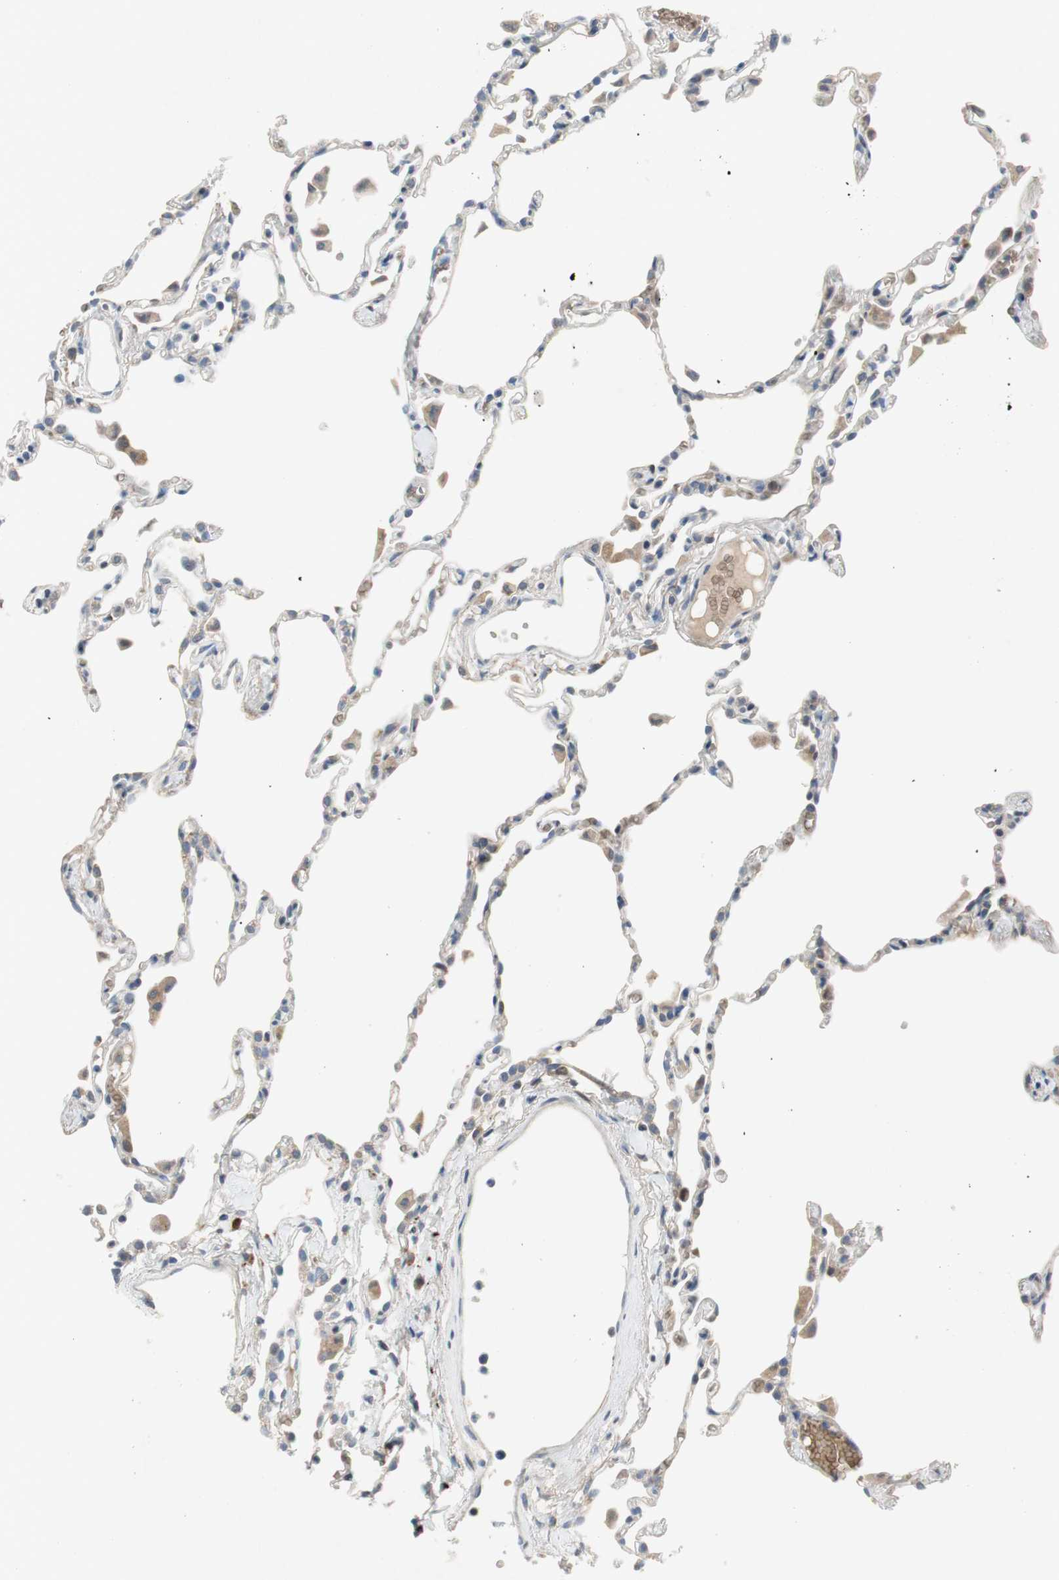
{"staining": {"intensity": "weak", "quantity": "25%-75%", "location": "cytoplasmic/membranous"}, "tissue": "lung", "cell_type": "Alveolar cells", "image_type": "normal", "snomed": [{"axis": "morphology", "description": "Normal tissue, NOS"}, {"axis": "topography", "description": "Lung"}], "caption": "Immunohistochemistry image of unremarkable lung stained for a protein (brown), which displays low levels of weak cytoplasmic/membranous expression in about 25%-75% of alveolar cells.", "gene": "GYPC", "patient": {"sex": "female", "age": 49}}